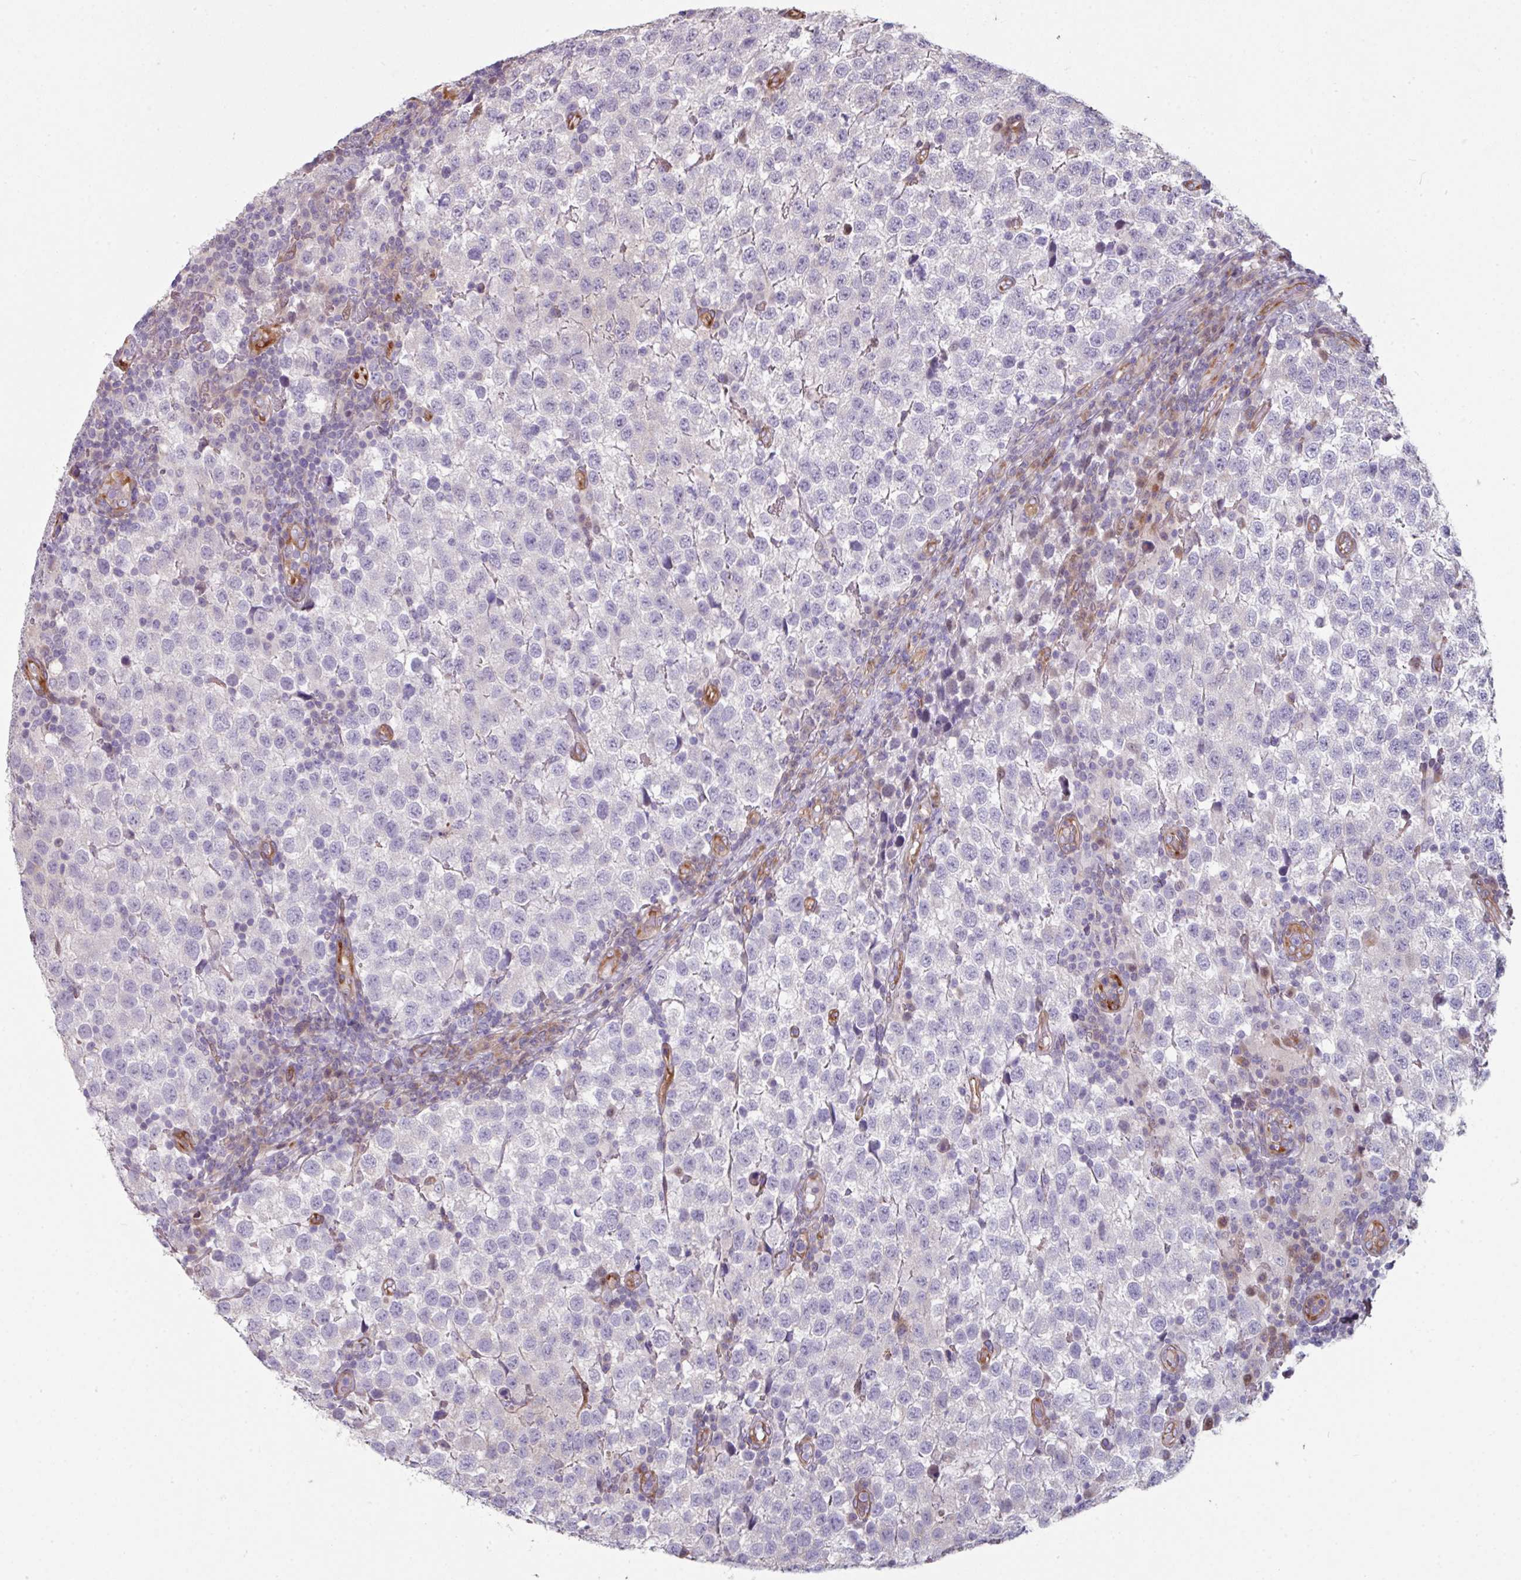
{"staining": {"intensity": "negative", "quantity": "none", "location": "none"}, "tissue": "testis cancer", "cell_type": "Tumor cells", "image_type": "cancer", "snomed": [{"axis": "morphology", "description": "Seminoma, NOS"}, {"axis": "topography", "description": "Testis"}], "caption": "DAB immunohistochemical staining of testis cancer (seminoma) displays no significant staining in tumor cells. (Brightfield microscopy of DAB IHC at high magnification).", "gene": "ANO9", "patient": {"sex": "male", "age": 34}}